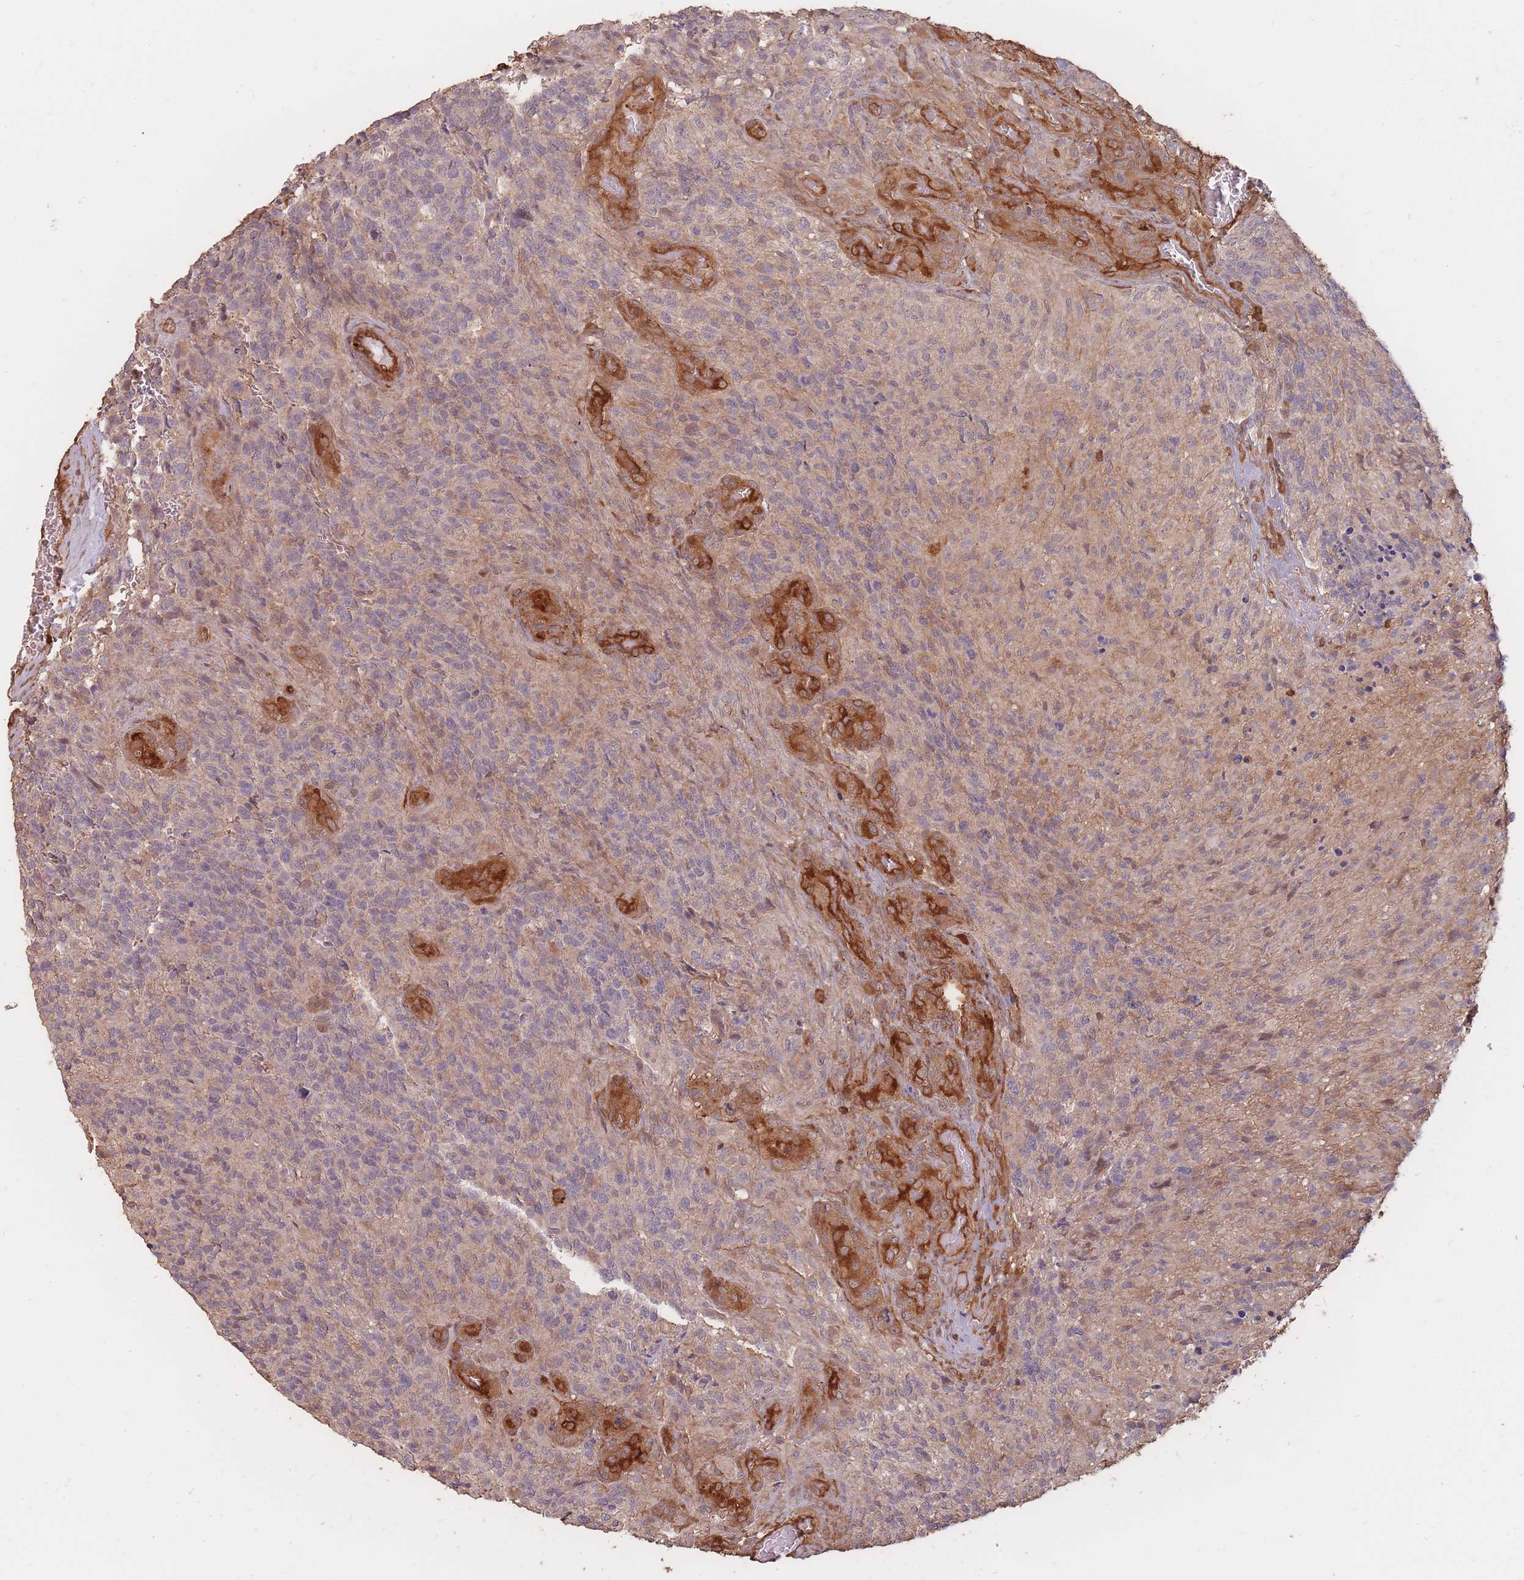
{"staining": {"intensity": "negative", "quantity": "none", "location": "none"}, "tissue": "glioma", "cell_type": "Tumor cells", "image_type": "cancer", "snomed": [{"axis": "morphology", "description": "Glioma, malignant, High grade"}, {"axis": "topography", "description": "Brain"}], "caption": "There is no significant positivity in tumor cells of malignant high-grade glioma. (DAB immunohistochemistry (IHC), high magnification).", "gene": "PLS3", "patient": {"sex": "male", "age": 36}}